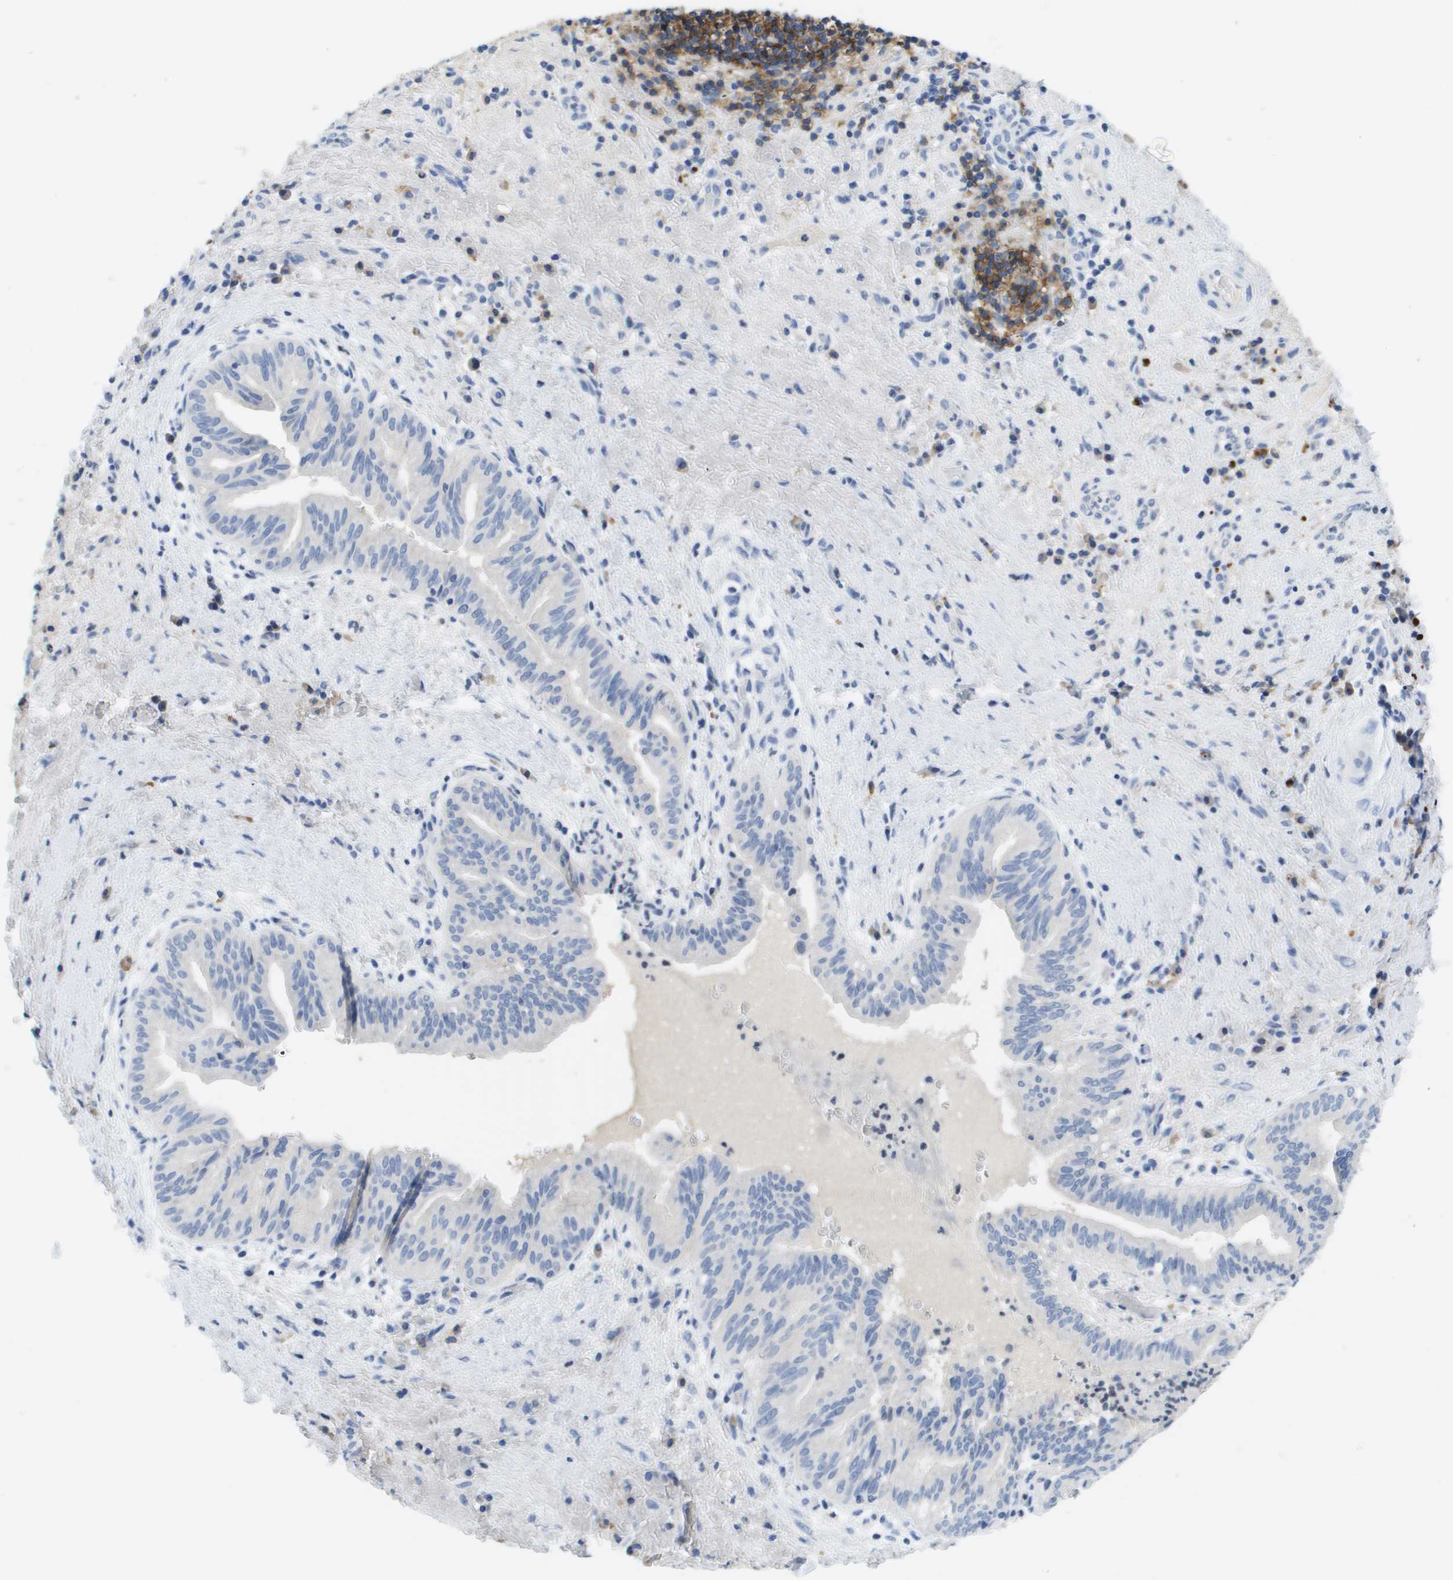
{"staining": {"intensity": "negative", "quantity": "none", "location": "none"}, "tissue": "liver cancer", "cell_type": "Tumor cells", "image_type": "cancer", "snomed": [{"axis": "morphology", "description": "Cholangiocarcinoma"}, {"axis": "topography", "description": "Liver"}], "caption": "Tumor cells show no significant protein expression in liver cancer.", "gene": "MS4A1", "patient": {"sex": "female", "age": 38}}